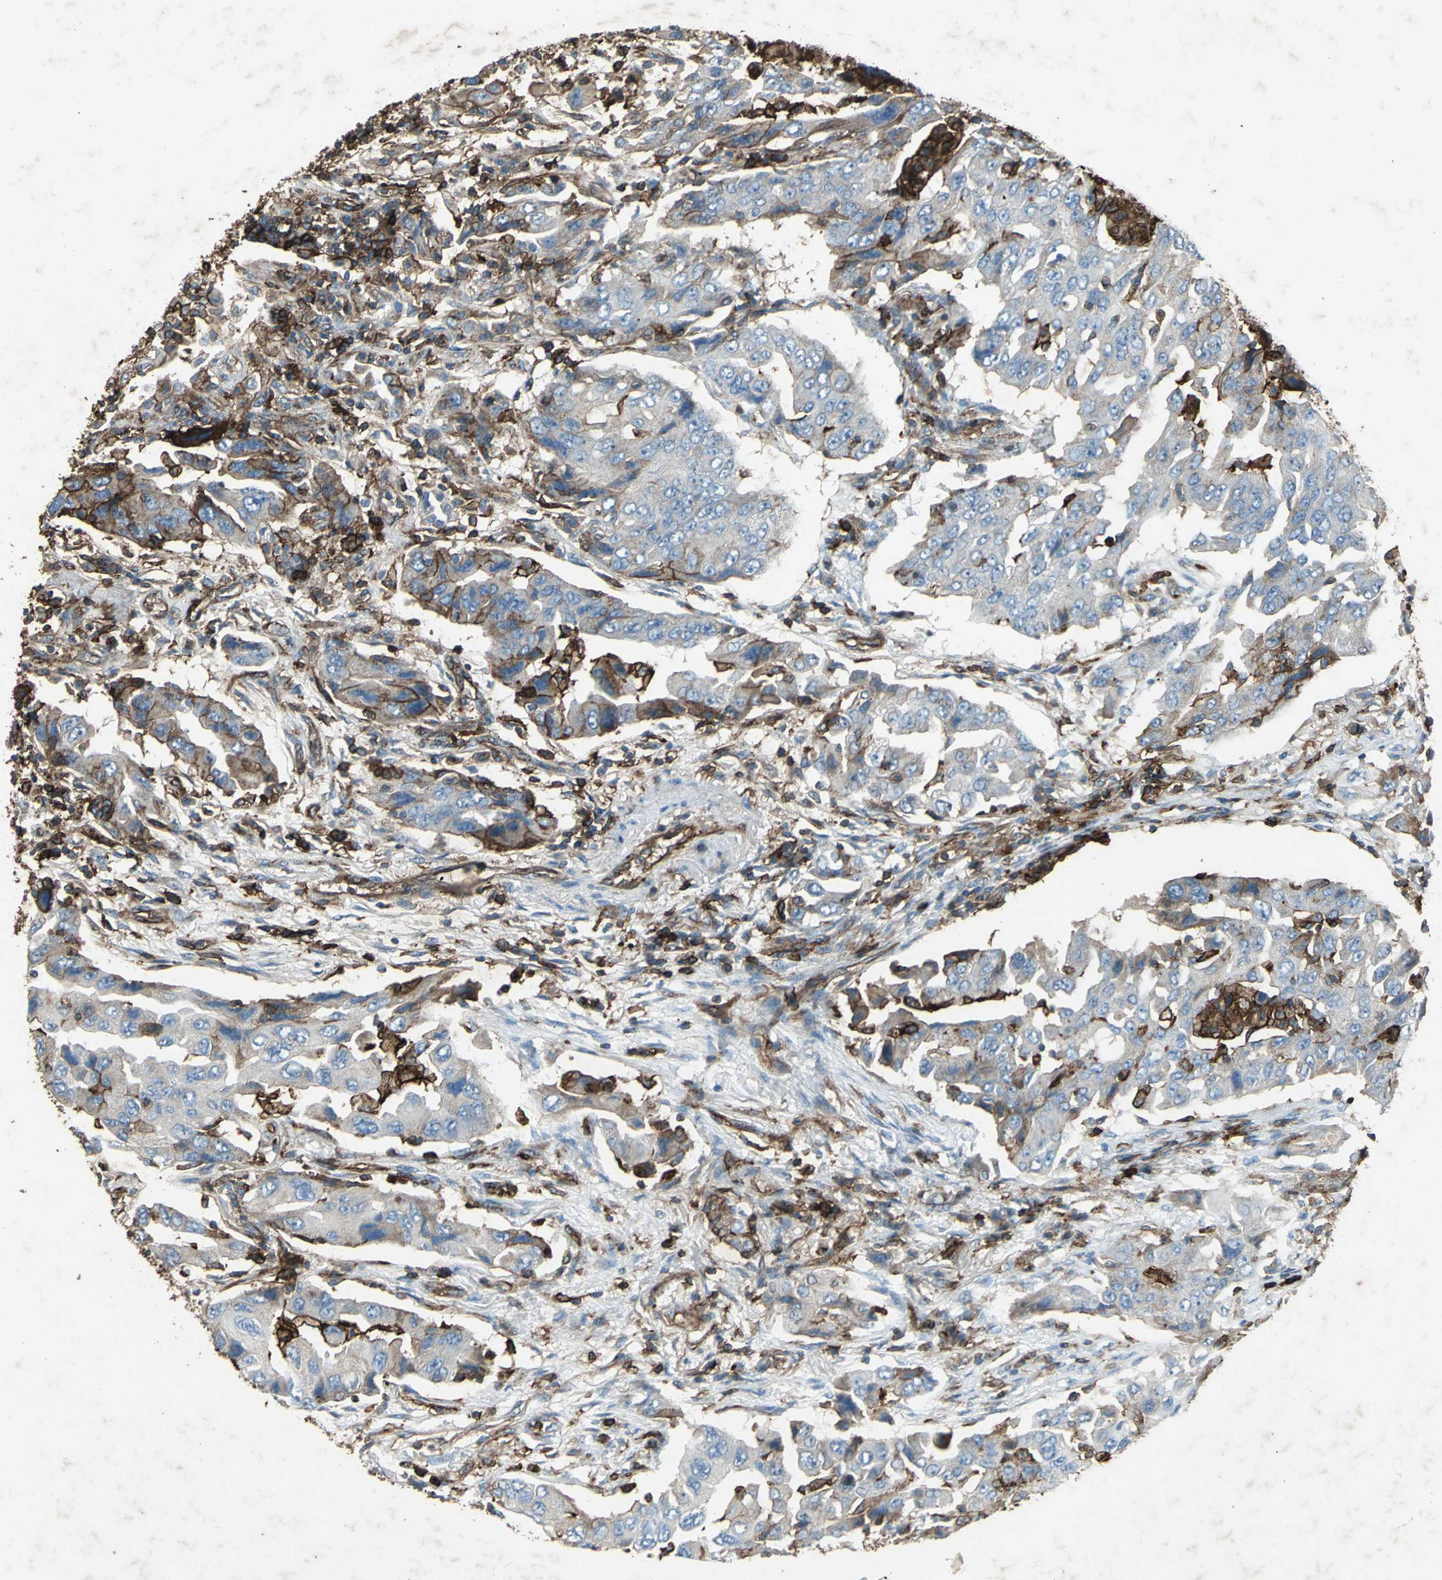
{"staining": {"intensity": "moderate", "quantity": "25%-75%", "location": "cytoplasmic/membranous"}, "tissue": "lung cancer", "cell_type": "Tumor cells", "image_type": "cancer", "snomed": [{"axis": "morphology", "description": "Adenocarcinoma, NOS"}, {"axis": "topography", "description": "Lung"}], "caption": "Human lung cancer stained with a brown dye exhibits moderate cytoplasmic/membranous positive positivity in about 25%-75% of tumor cells.", "gene": "CCR6", "patient": {"sex": "female", "age": 65}}